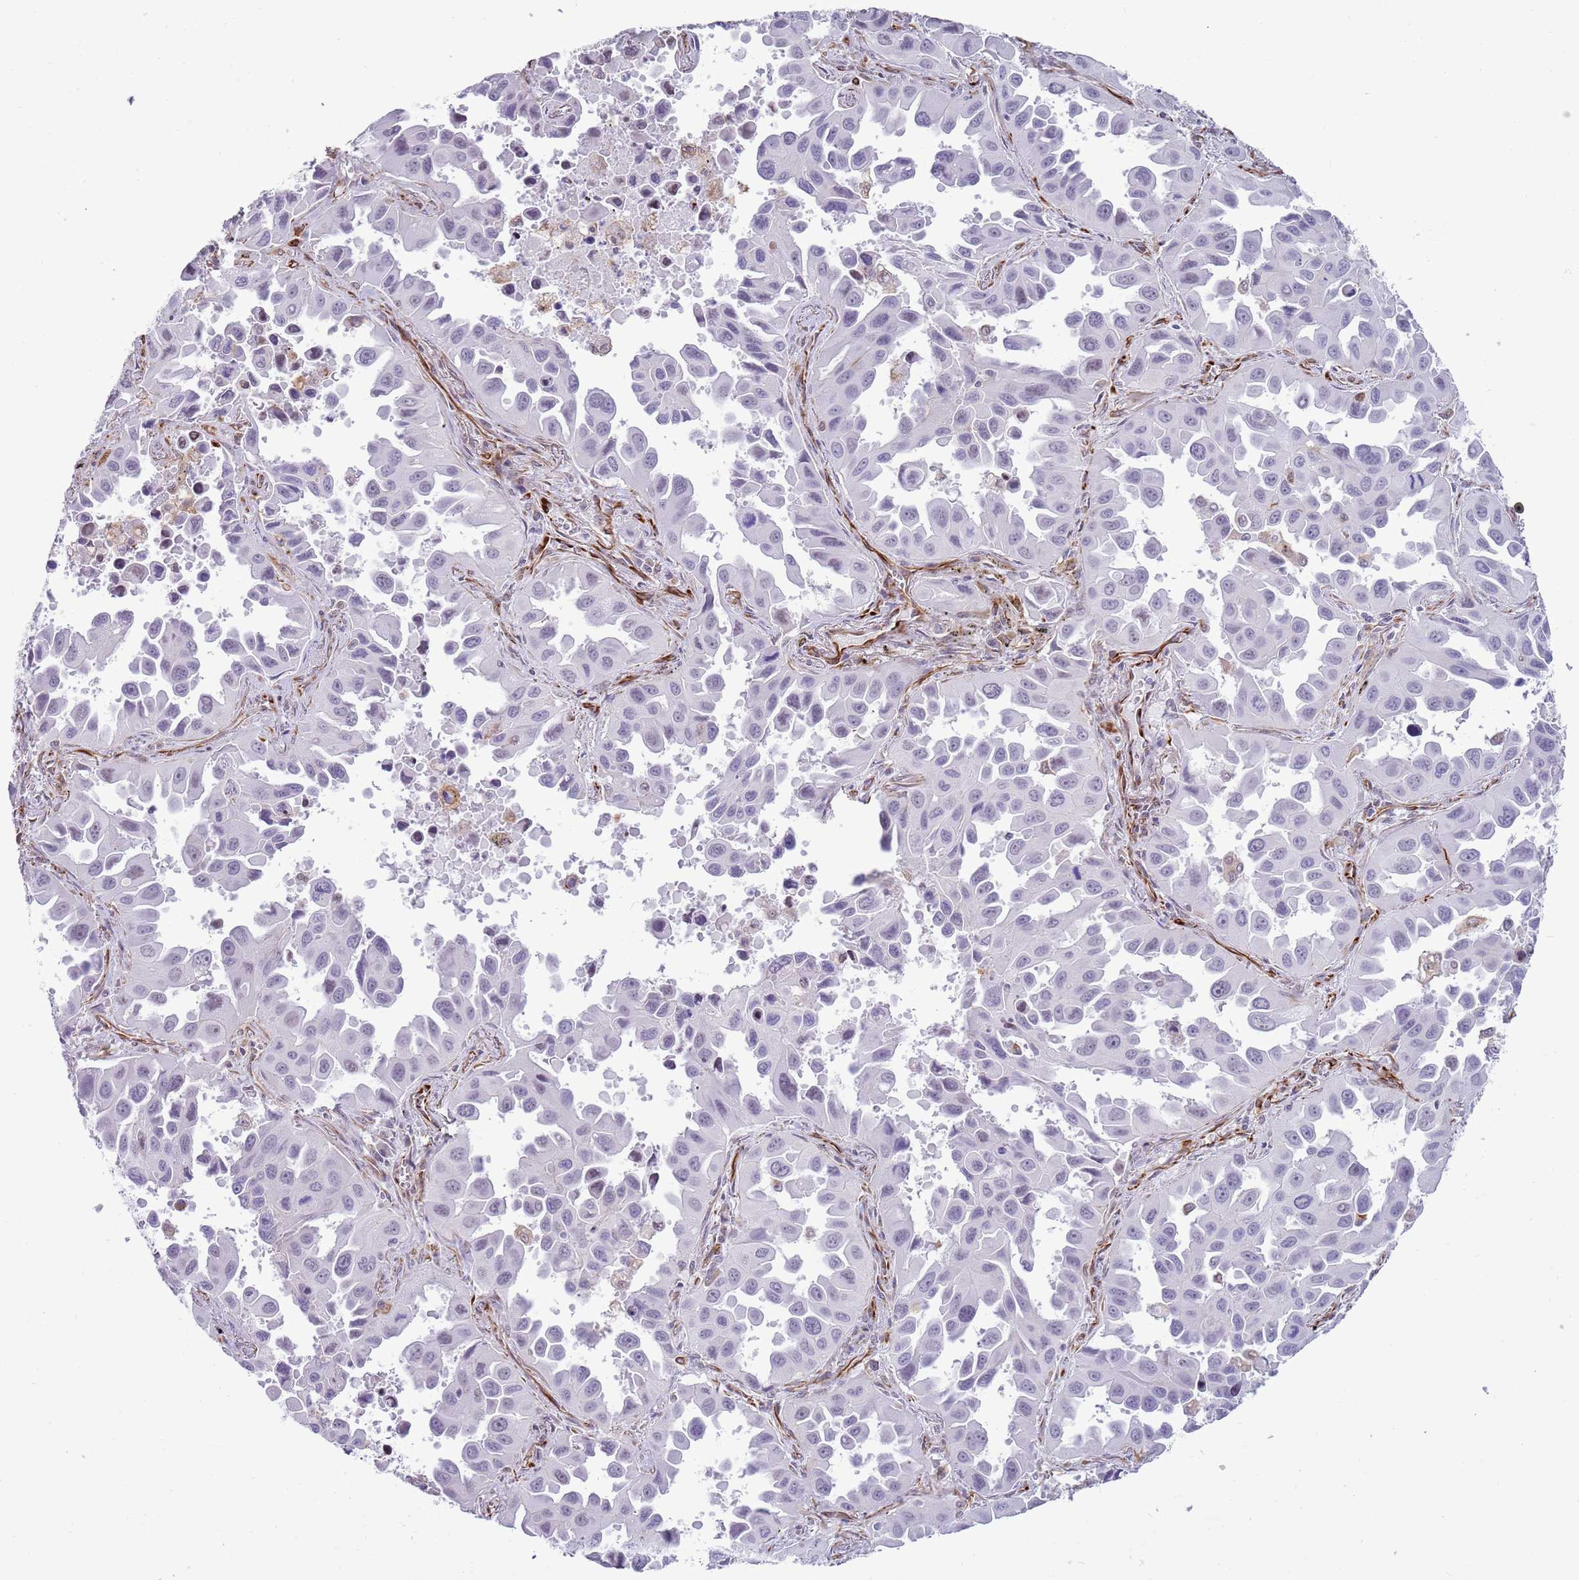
{"staining": {"intensity": "negative", "quantity": "none", "location": "none"}, "tissue": "lung cancer", "cell_type": "Tumor cells", "image_type": "cancer", "snomed": [{"axis": "morphology", "description": "Adenocarcinoma, NOS"}, {"axis": "topography", "description": "Lung"}], "caption": "Lung cancer (adenocarcinoma) was stained to show a protein in brown. There is no significant staining in tumor cells.", "gene": "NBPF3", "patient": {"sex": "male", "age": 66}}